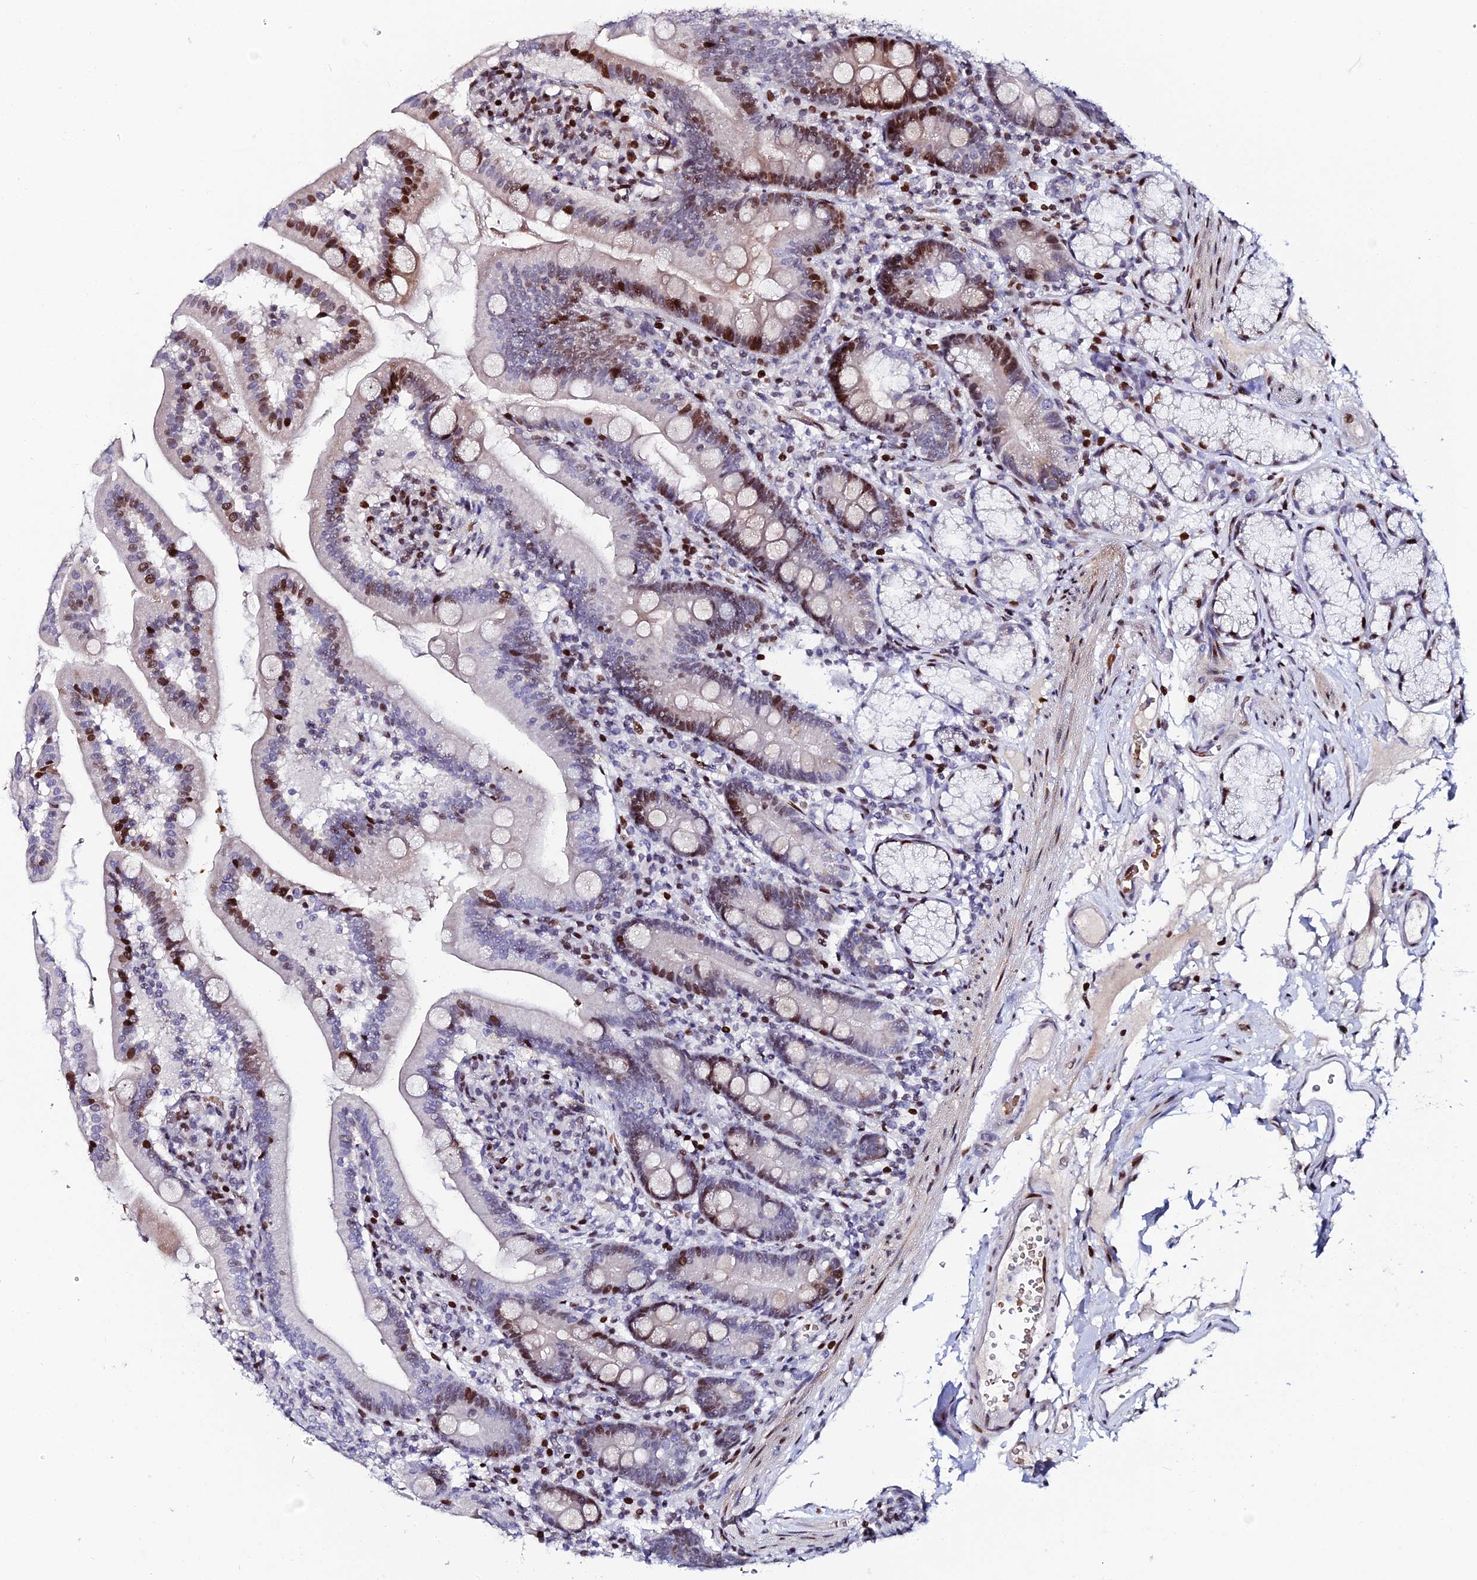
{"staining": {"intensity": "strong", "quantity": "25%-75%", "location": "nuclear"}, "tissue": "duodenum", "cell_type": "Glandular cells", "image_type": "normal", "snomed": [{"axis": "morphology", "description": "Normal tissue, NOS"}, {"axis": "topography", "description": "Duodenum"}], "caption": "High-magnification brightfield microscopy of benign duodenum stained with DAB (3,3'-diaminobenzidine) (brown) and counterstained with hematoxylin (blue). glandular cells exhibit strong nuclear positivity is identified in about25%-75% of cells.", "gene": "MYNN", "patient": {"sex": "female", "age": 67}}